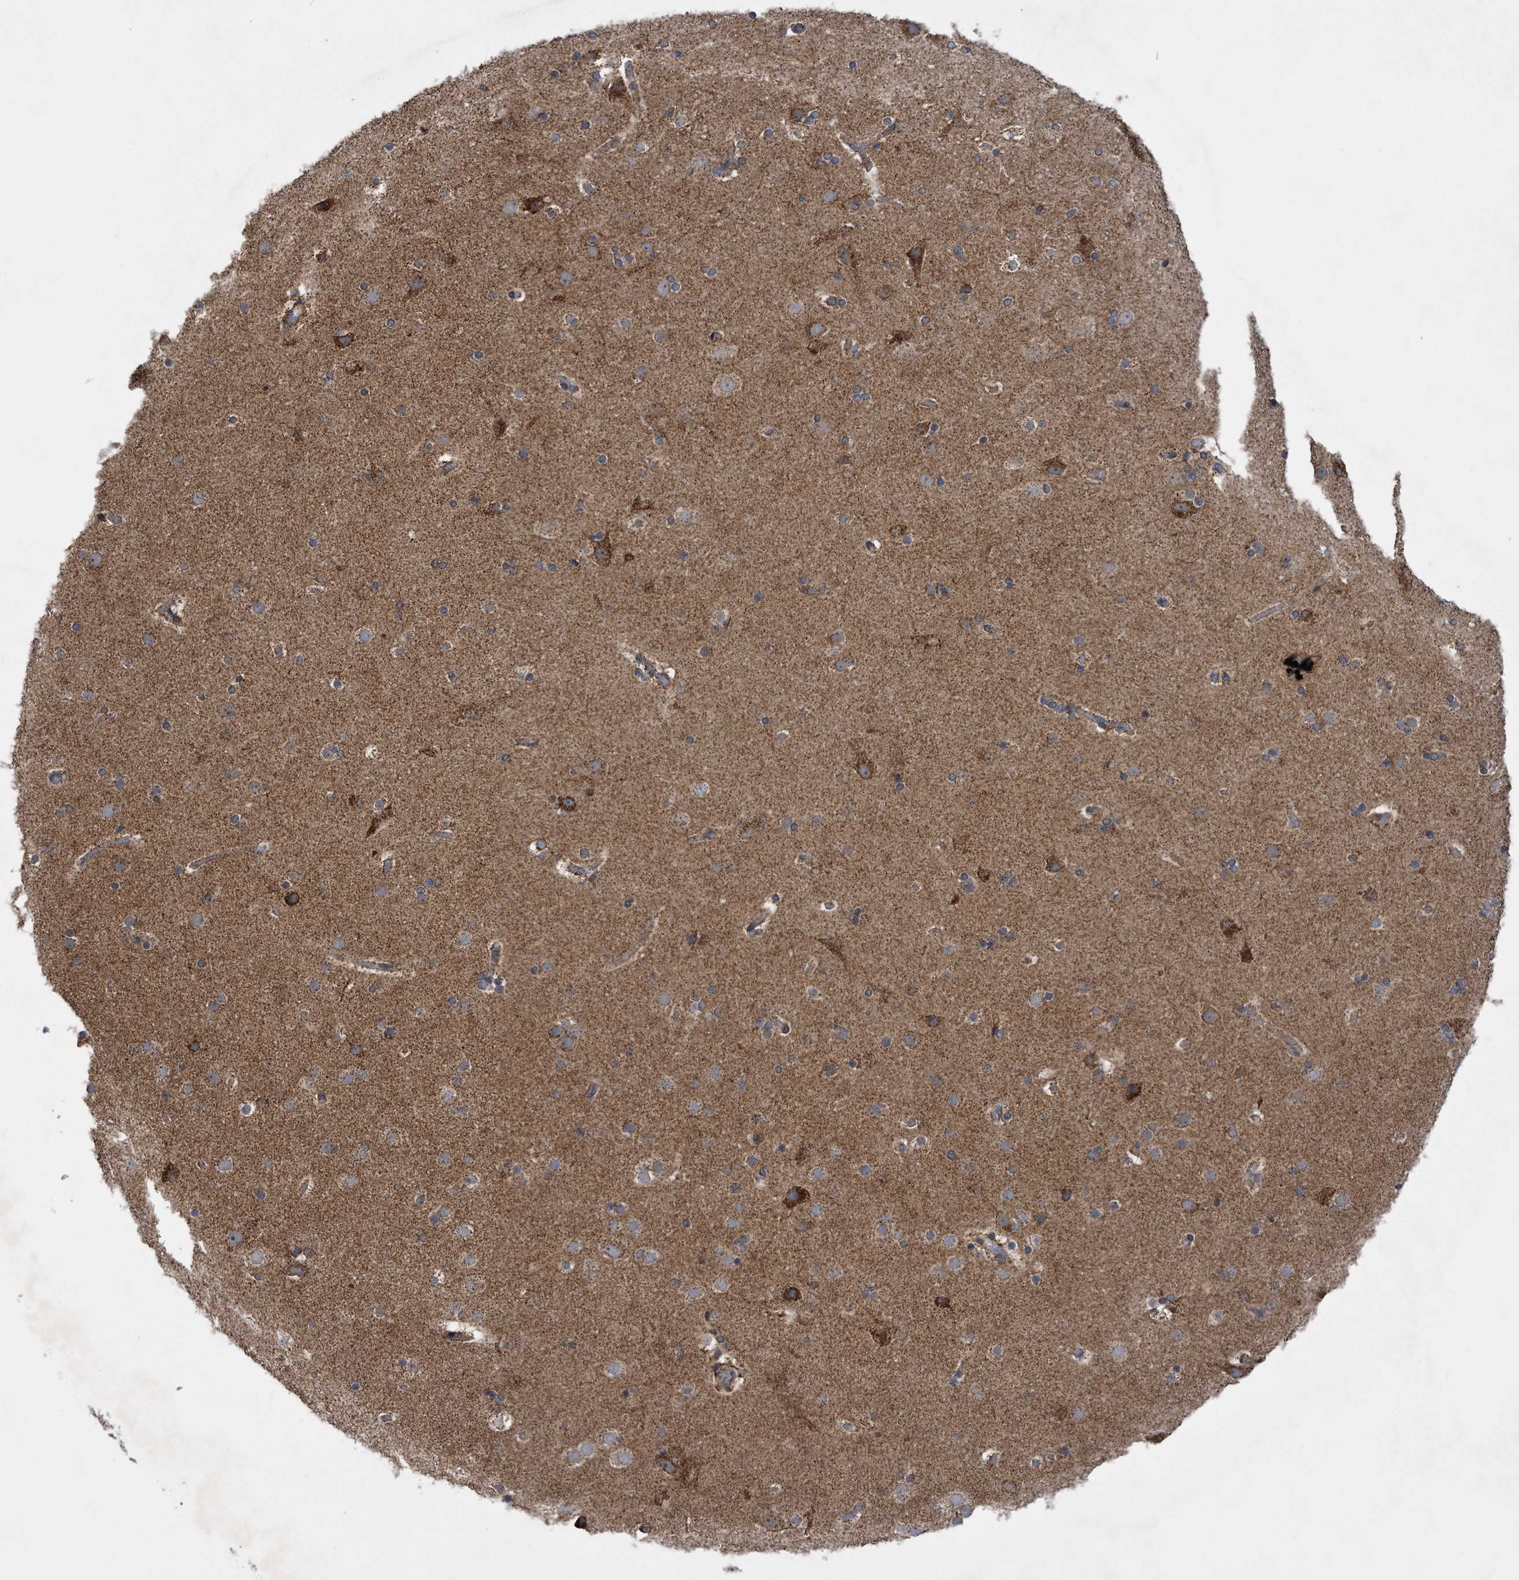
{"staining": {"intensity": "moderate", "quantity": ">75%", "location": "cytoplasmic/membranous"}, "tissue": "cerebral cortex", "cell_type": "Endothelial cells", "image_type": "normal", "snomed": [{"axis": "morphology", "description": "Normal tissue, NOS"}, {"axis": "topography", "description": "Cerebral cortex"}], "caption": "Immunohistochemistry photomicrograph of benign human cerebral cortex stained for a protein (brown), which exhibits medium levels of moderate cytoplasmic/membranous staining in about >75% of endothelial cells.", "gene": "ALPK2", "patient": {"sex": "male", "age": 57}}